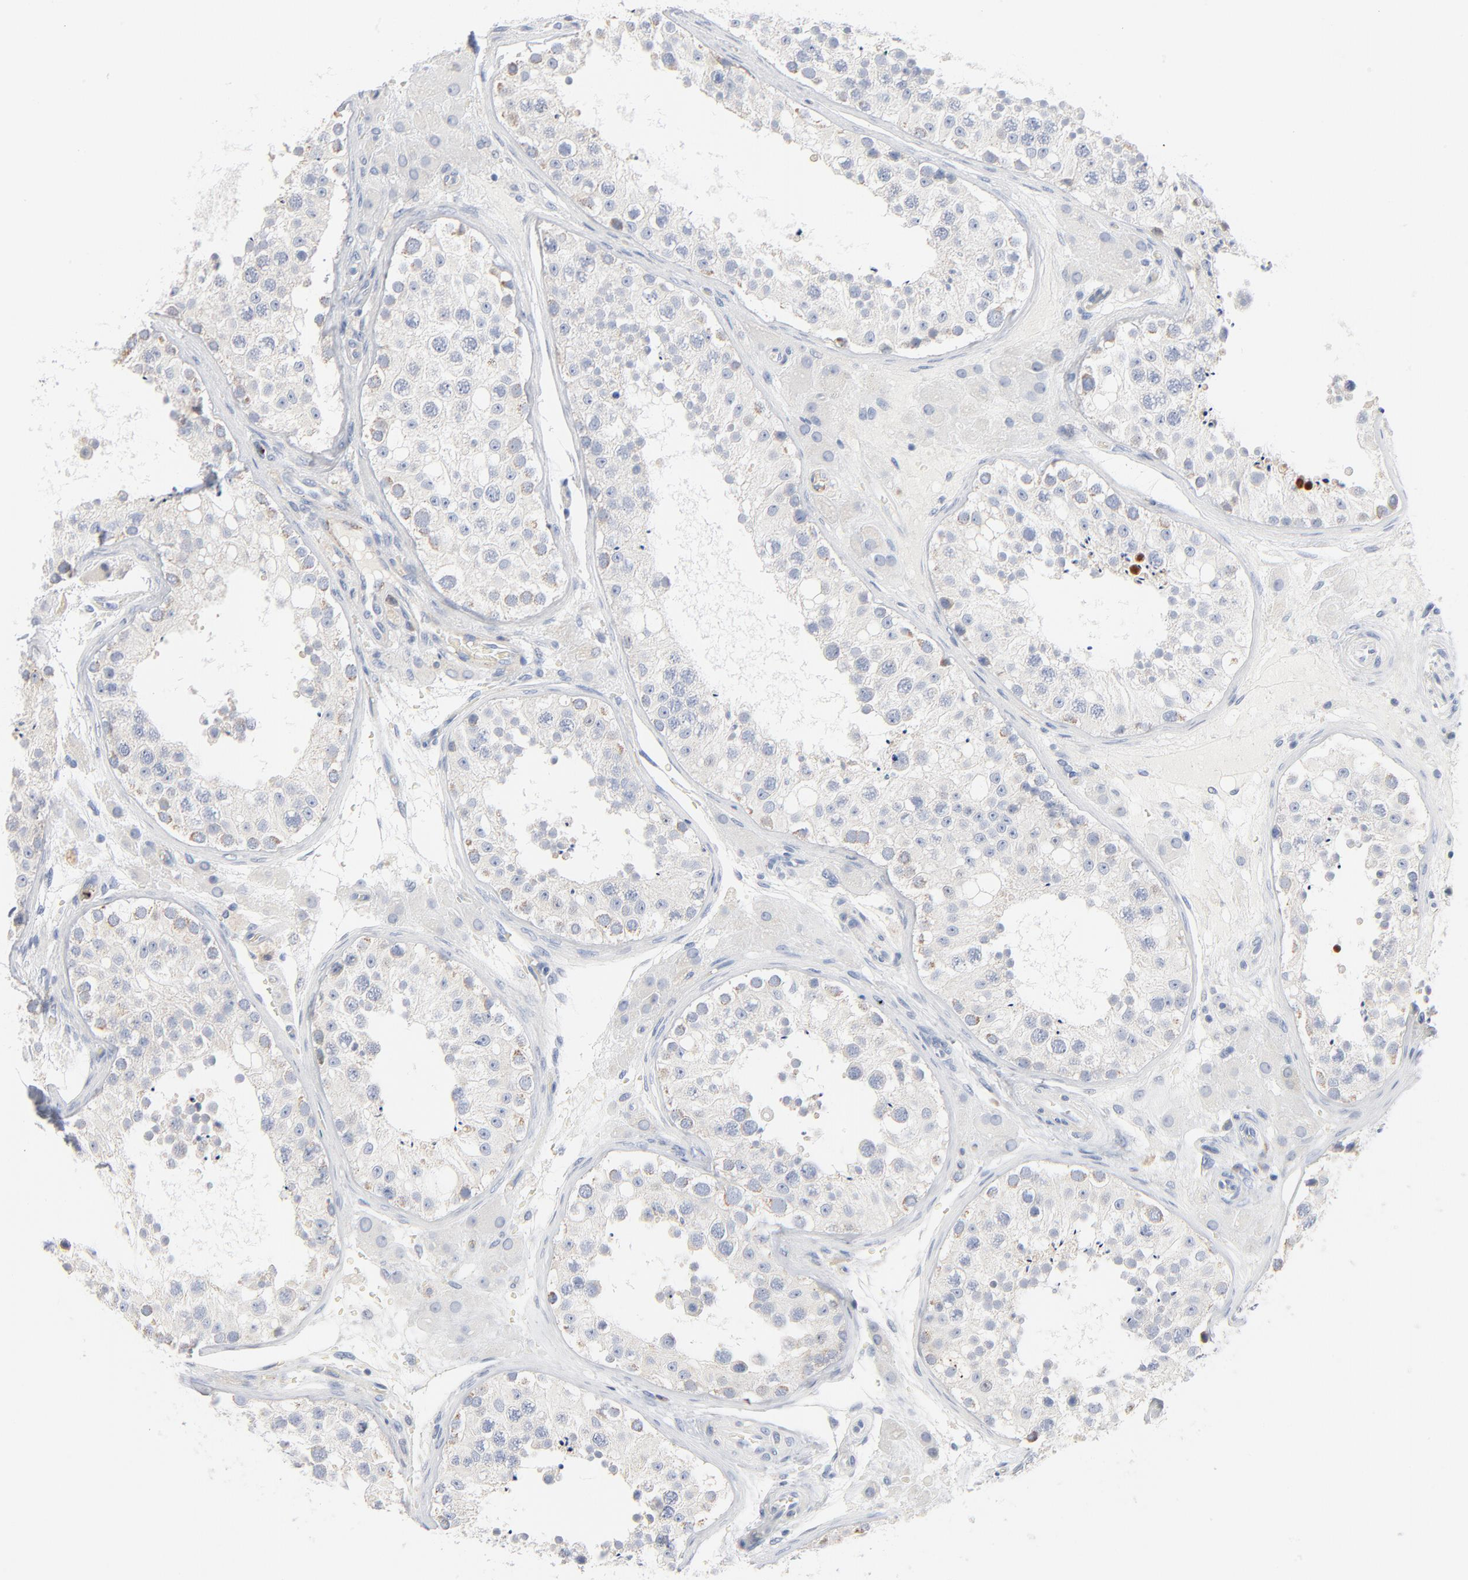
{"staining": {"intensity": "negative", "quantity": "none", "location": "none"}, "tissue": "testis", "cell_type": "Cells in seminiferous ducts", "image_type": "normal", "snomed": [{"axis": "morphology", "description": "Normal tissue, NOS"}, {"axis": "topography", "description": "Testis"}], "caption": "IHC histopathology image of unremarkable testis: human testis stained with DAB (3,3'-diaminobenzidine) shows no significant protein expression in cells in seminiferous ducts. (DAB (3,3'-diaminobenzidine) IHC visualized using brightfield microscopy, high magnification).", "gene": "GZMB", "patient": {"sex": "male", "age": 26}}